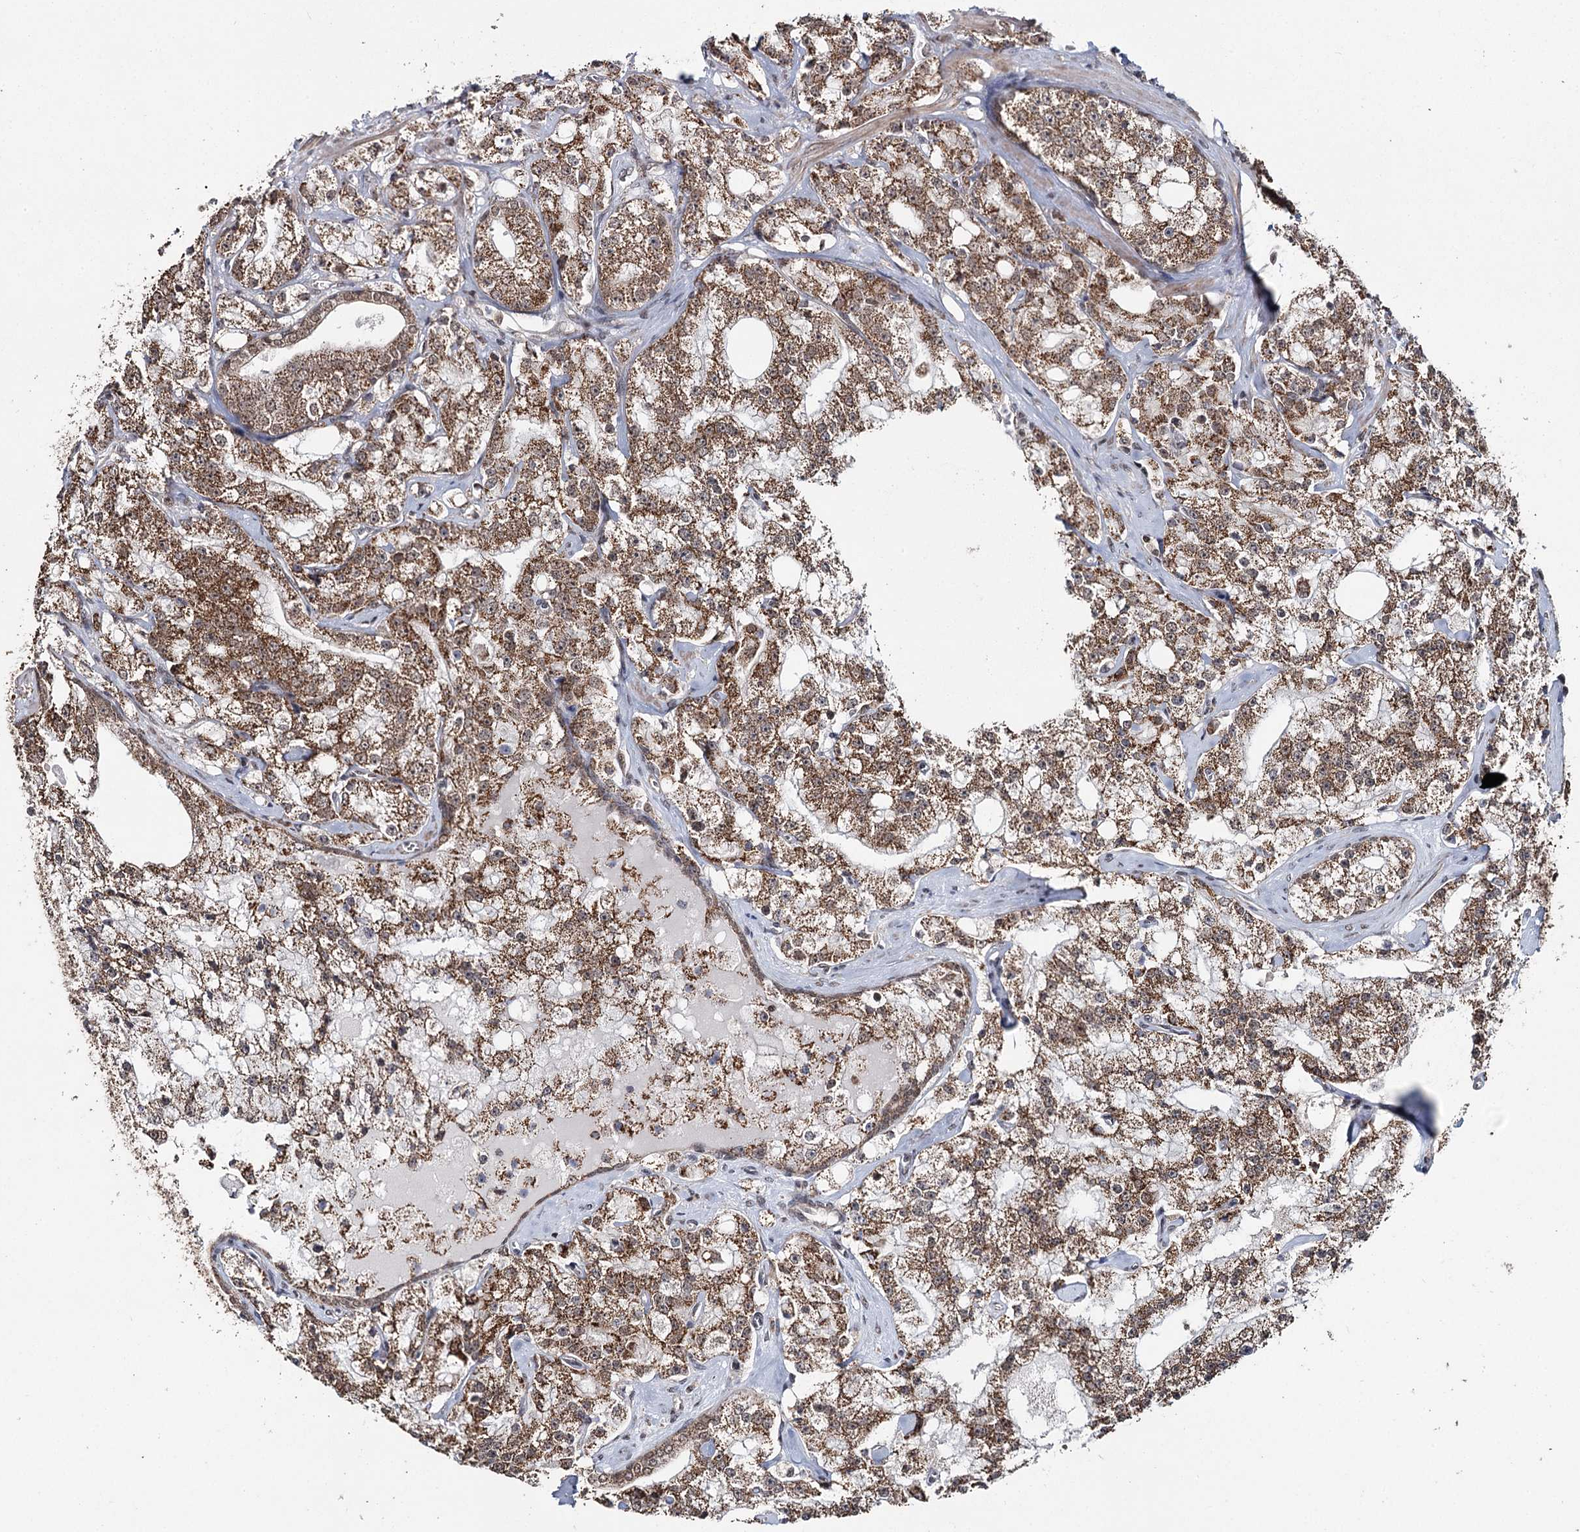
{"staining": {"intensity": "moderate", "quantity": ">75%", "location": "cytoplasmic/membranous,nuclear"}, "tissue": "prostate cancer", "cell_type": "Tumor cells", "image_type": "cancer", "snomed": [{"axis": "morphology", "description": "Adenocarcinoma, High grade"}, {"axis": "topography", "description": "Prostate"}], "caption": "Immunohistochemical staining of adenocarcinoma (high-grade) (prostate) shows medium levels of moderate cytoplasmic/membranous and nuclear staining in approximately >75% of tumor cells.", "gene": "PDHX", "patient": {"sex": "male", "age": 64}}